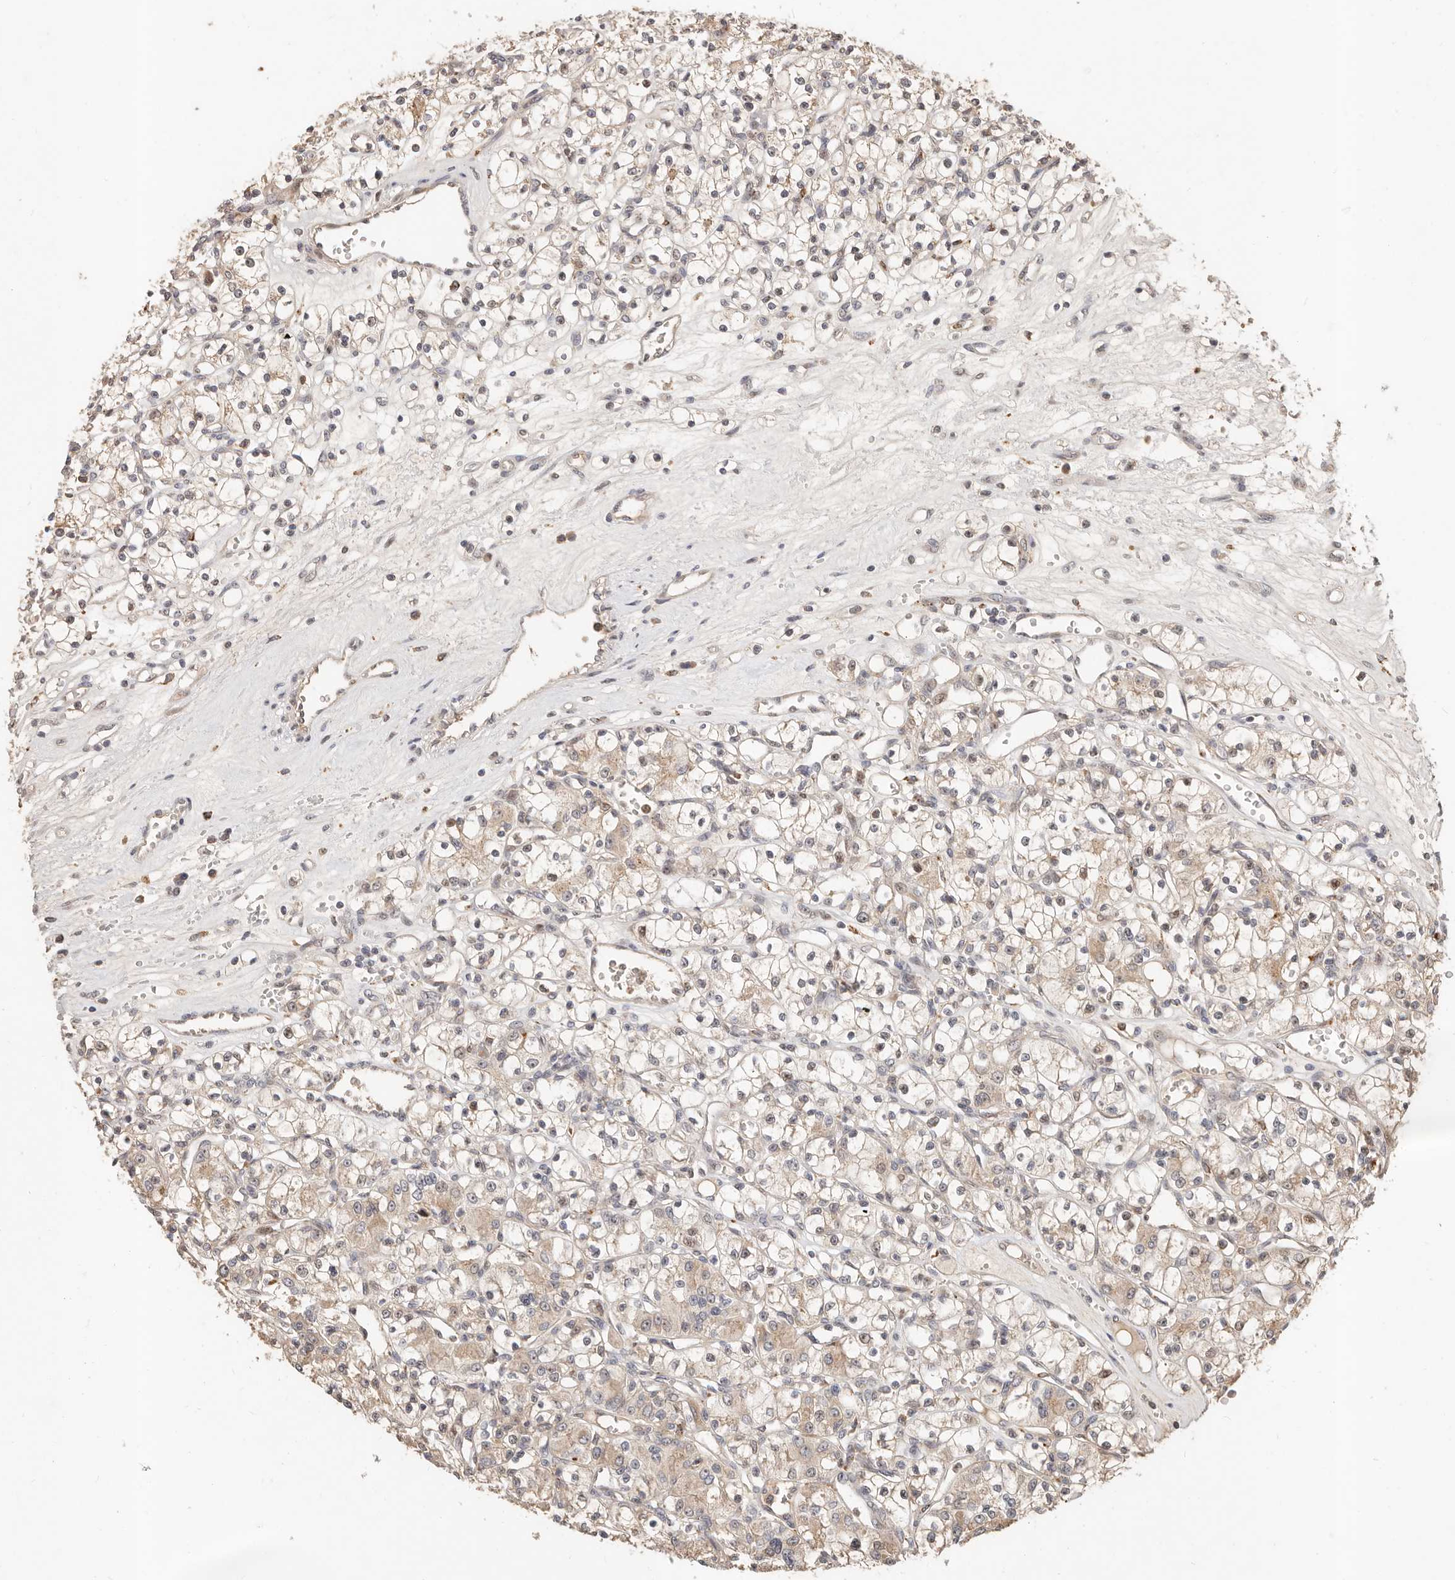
{"staining": {"intensity": "weak", "quantity": ">75%", "location": "cytoplasmic/membranous"}, "tissue": "renal cancer", "cell_type": "Tumor cells", "image_type": "cancer", "snomed": [{"axis": "morphology", "description": "Adenocarcinoma, NOS"}, {"axis": "topography", "description": "Kidney"}], "caption": "IHC micrograph of adenocarcinoma (renal) stained for a protein (brown), which exhibits low levels of weak cytoplasmic/membranous staining in about >75% of tumor cells.", "gene": "ZRANB1", "patient": {"sex": "female", "age": 59}}